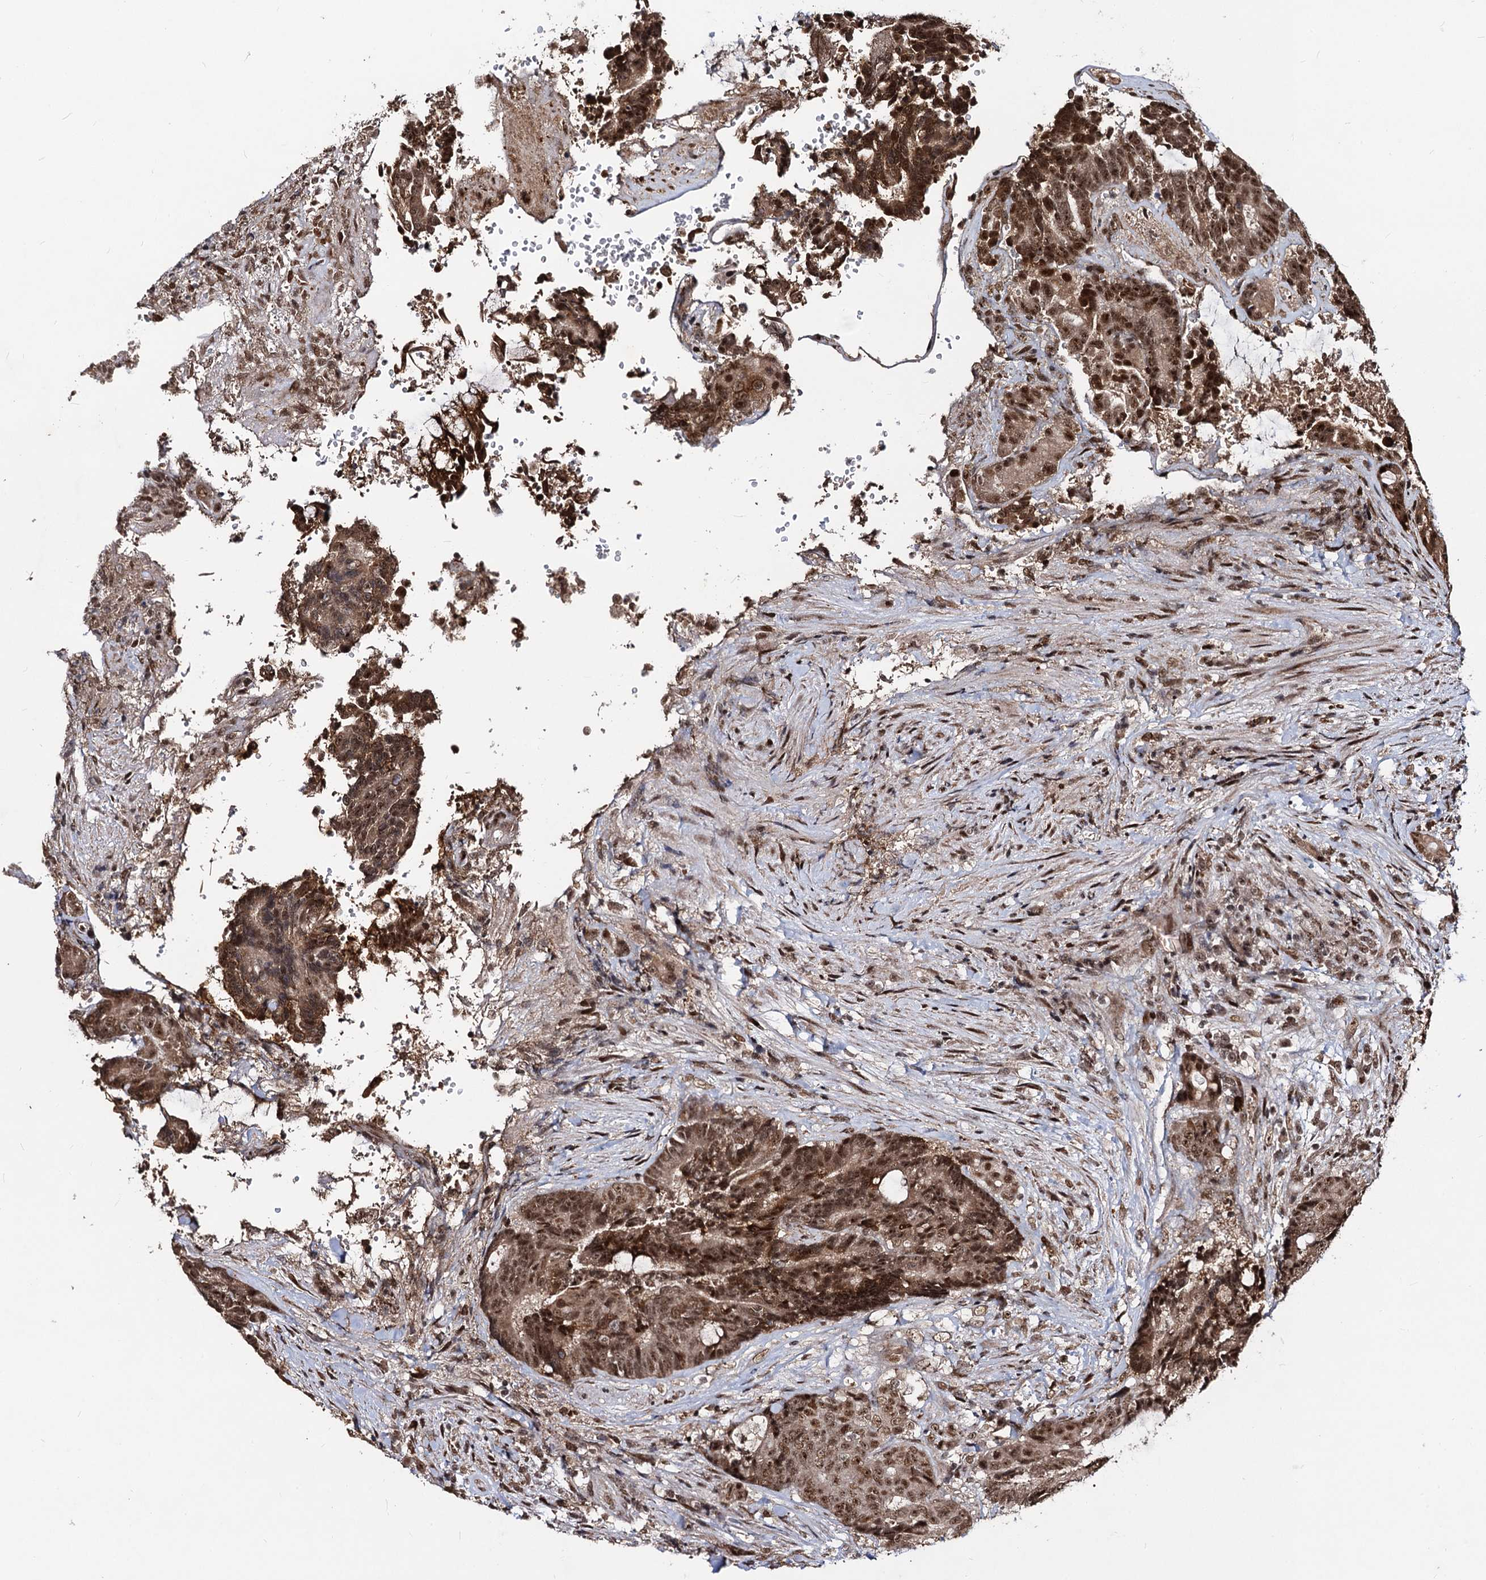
{"staining": {"intensity": "moderate", "quantity": ">75%", "location": "cytoplasmic/membranous,nuclear"}, "tissue": "colorectal cancer", "cell_type": "Tumor cells", "image_type": "cancer", "snomed": [{"axis": "morphology", "description": "Adenocarcinoma, NOS"}, {"axis": "topography", "description": "Rectum"}], "caption": "A micrograph showing moderate cytoplasmic/membranous and nuclear positivity in about >75% of tumor cells in adenocarcinoma (colorectal), as visualized by brown immunohistochemical staining.", "gene": "SFSWAP", "patient": {"sex": "male", "age": 69}}